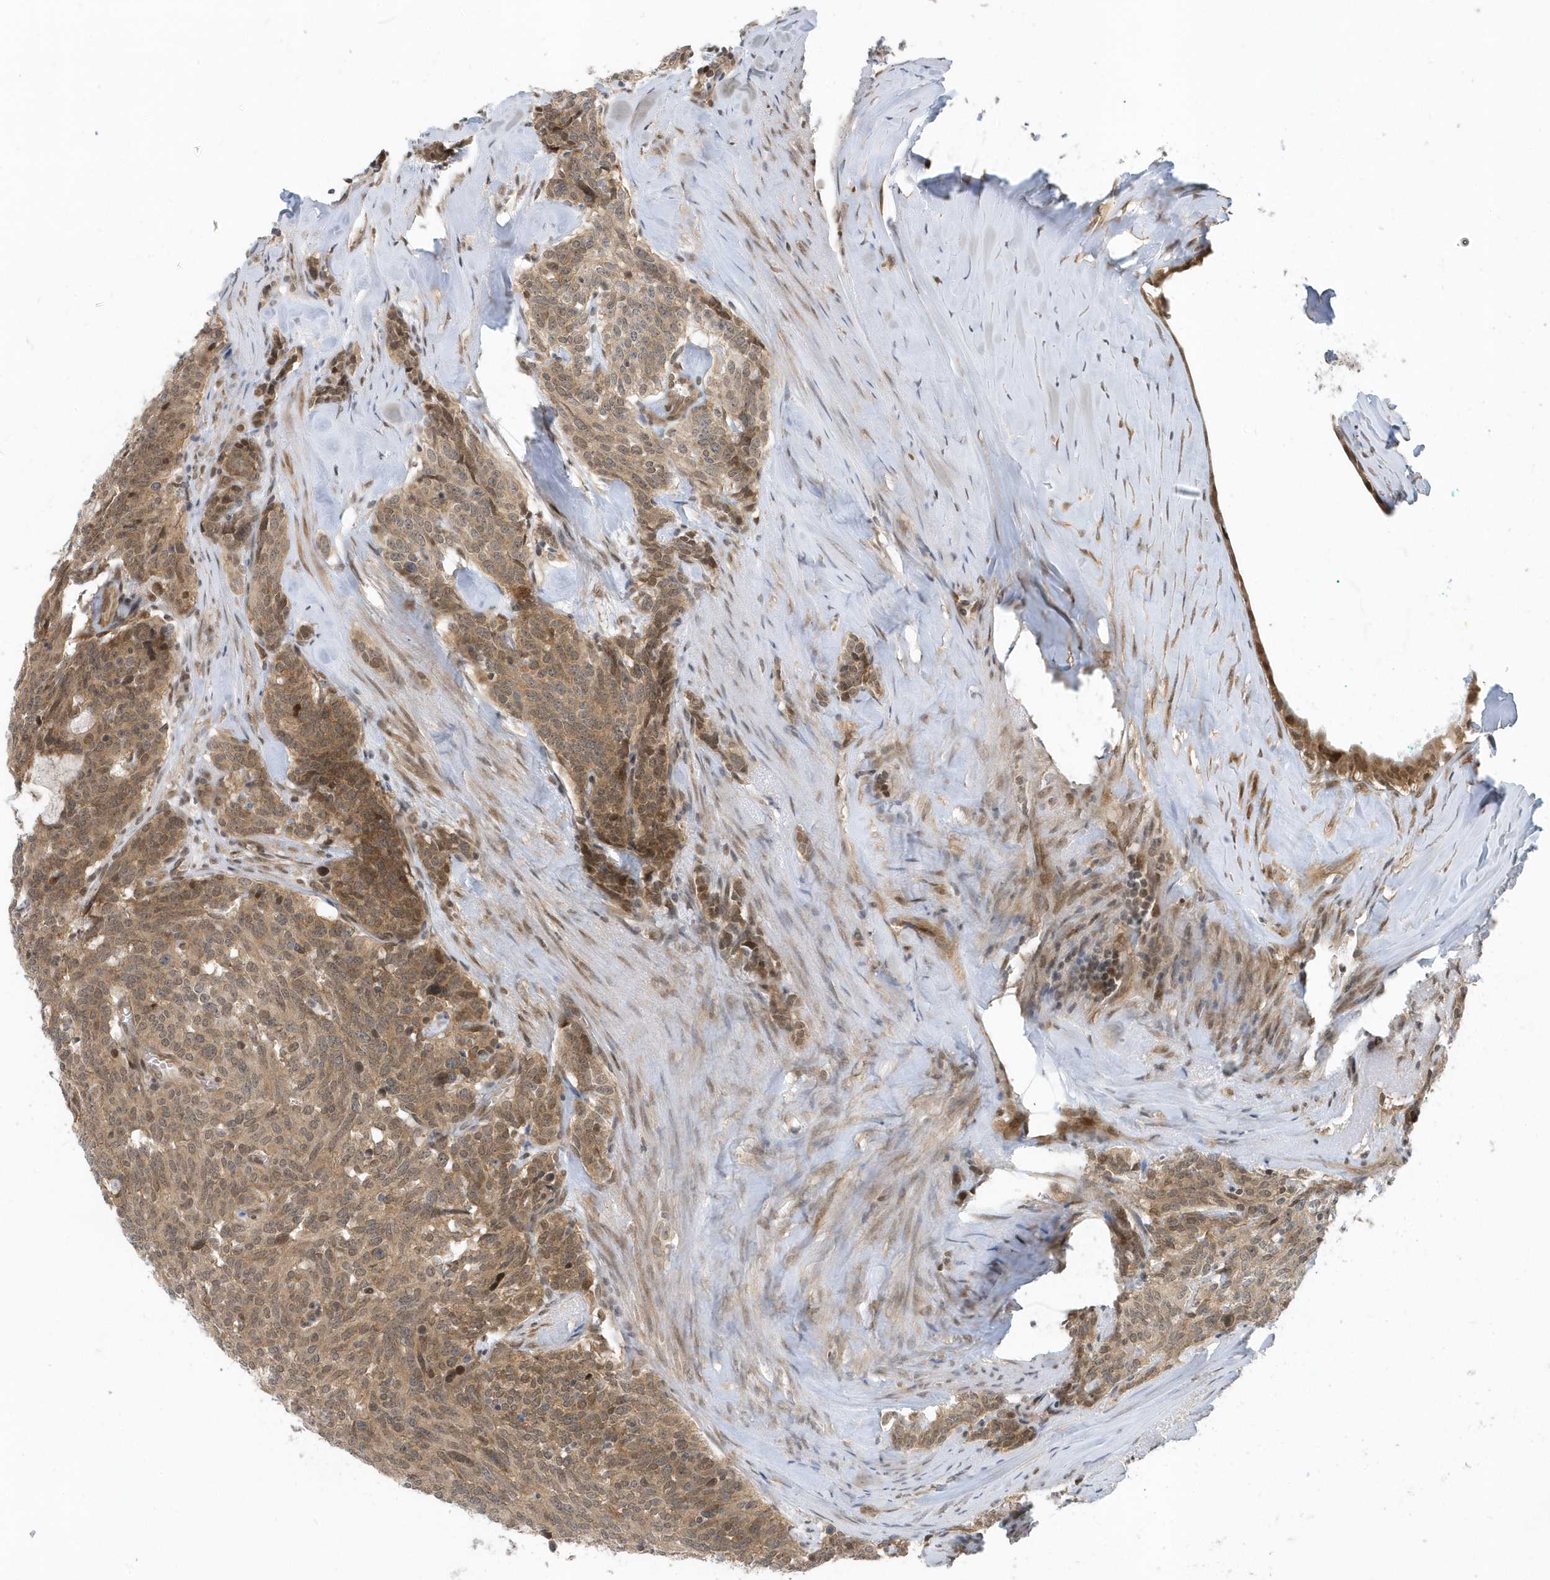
{"staining": {"intensity": "moderate", "quantity": ">75%", "location": "cytoplasmic/membranous,nuclear"}, "tissue": "carcinoid", "cell_type": "Tumor cells", "image_type": "cancer", "snomed": [{"axis": "morphology", "description": "Carcinoid, malignant, NOS"}, {"axis": "topography", "description": "Lung"}], "caption": "An image of human malignant carcinoid stained for a protein shows moderate cytoplasmic/membranous and nuclear brown staining in tumor cells. The staining was performed using DAB to visualize the protein expression in brown, while the nuclei were stained in blue with hematoxylin (Magnification: 20x).", "gene": "USP53", "patient": {"sex": "female", "age": 46}}